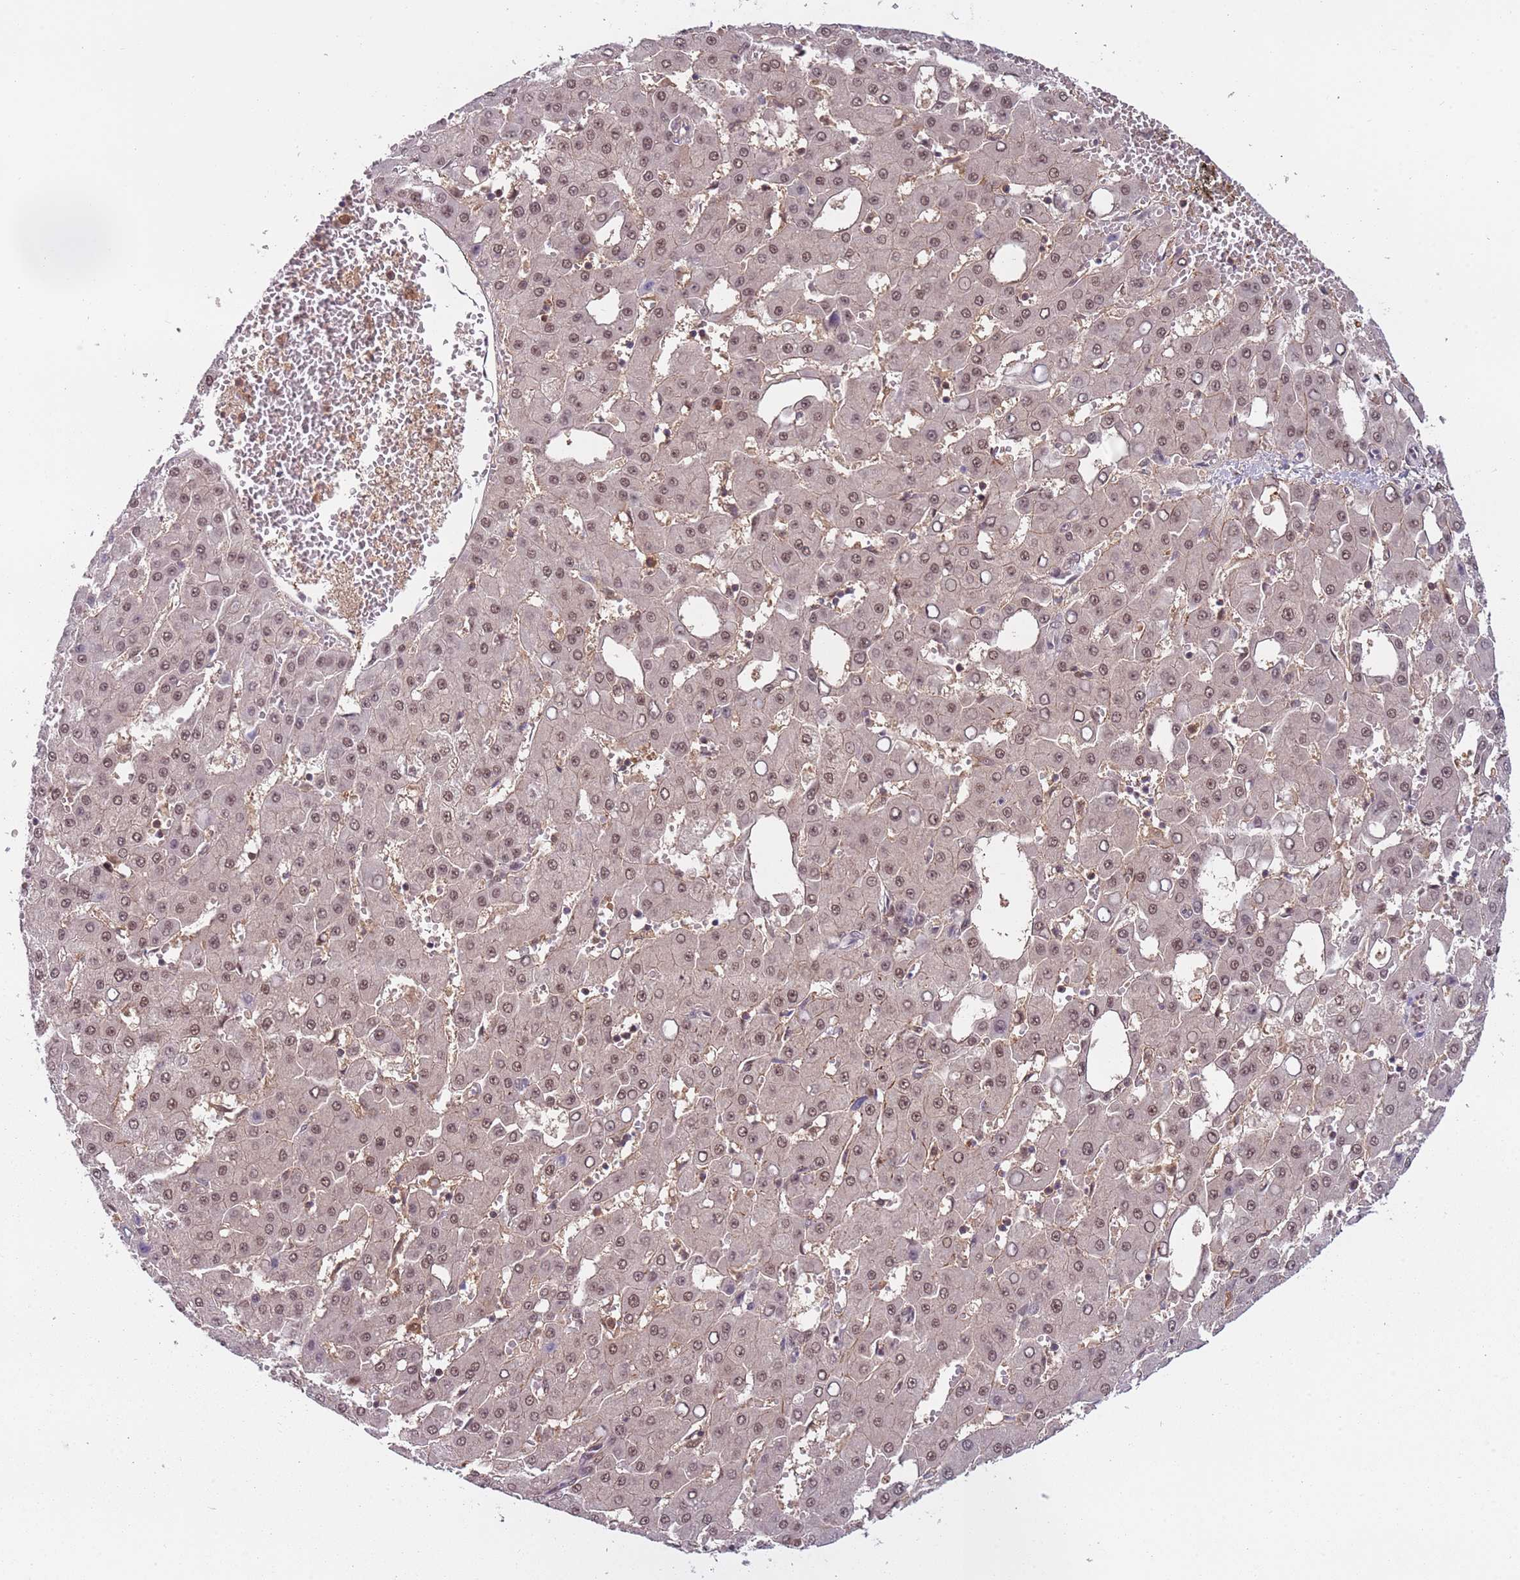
{"staining": {"intensity": "weak", "quantity": ">75%", "location": "nuclear"}, "tissue": "liver cancer", "cell_type": "Tumor cells", "image_type": "cancer", "snomed": [{"axis": "morphology", "description": "Carcinoma, Hepatocellular, NOS"}, {"axis": "topography", "description": "Liver"}], "caption": "Immunohistochemistry micrograph of liver cancer (hepatocellular carcinoma) stained for a protein (brown), which shows low levels of weak nuclear positivity in approximately >75% of tumor cells.", "gene": "PGLS", "patient": {"sex": "male", "age": 47}}